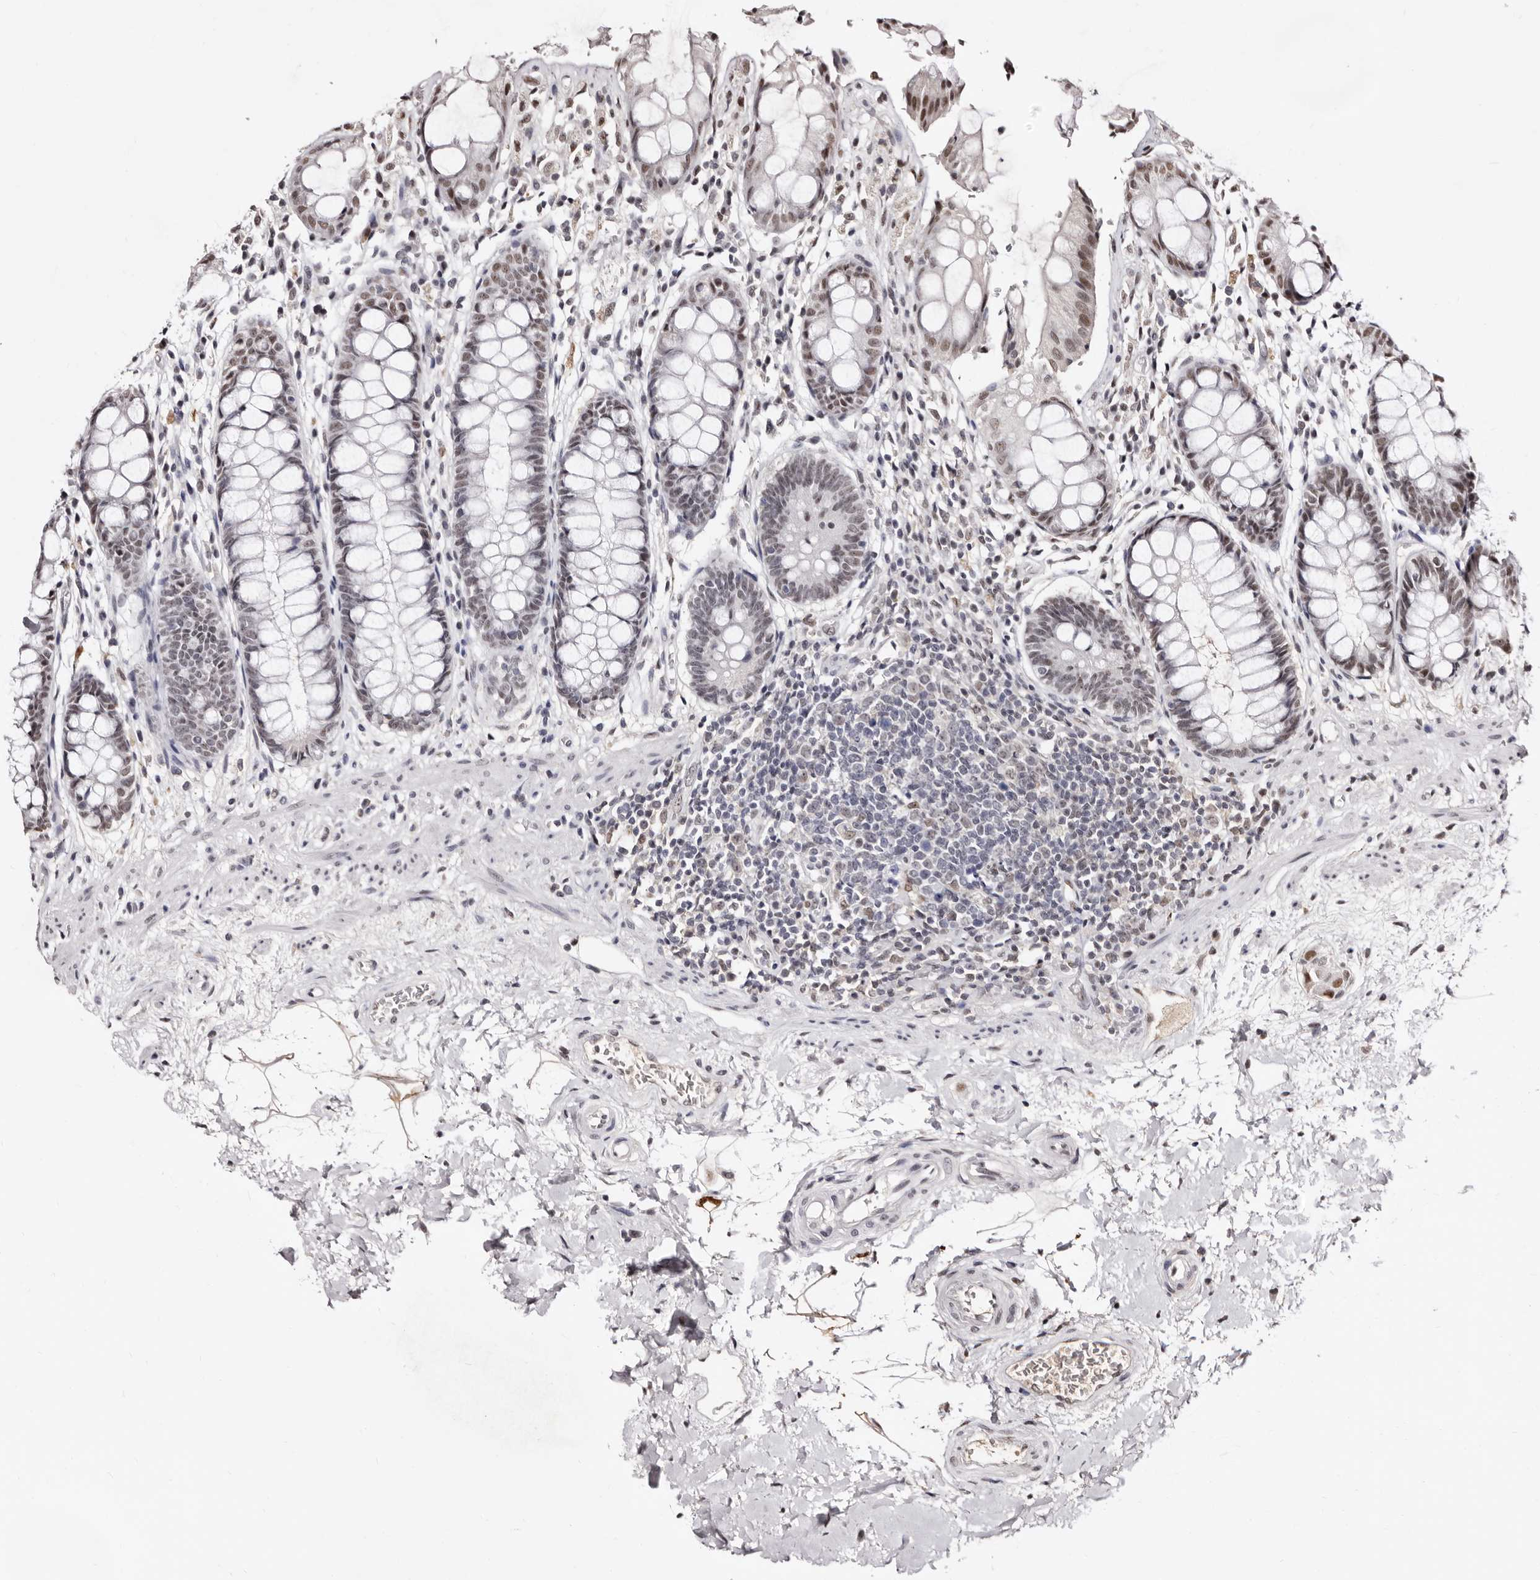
{"staining": {"intensity": "moderate", "quantity": "25%-75%", "location": "nuclear"}, "tissue": "rectum", "cell_type": "Glandular cells", "image_type": "normal", "snomed": [{"axis": "morphology", "description": "Normal tissue, NOS"}, {"axis": "topography", "description": "Rectum"}], "caption": "The immunohistochemical stain shows moderate nuclear positivity in glandular cells of unremarkable rectum.", "gene": "ANAPC11", "patient": {"sex": "male", "age": 64}}